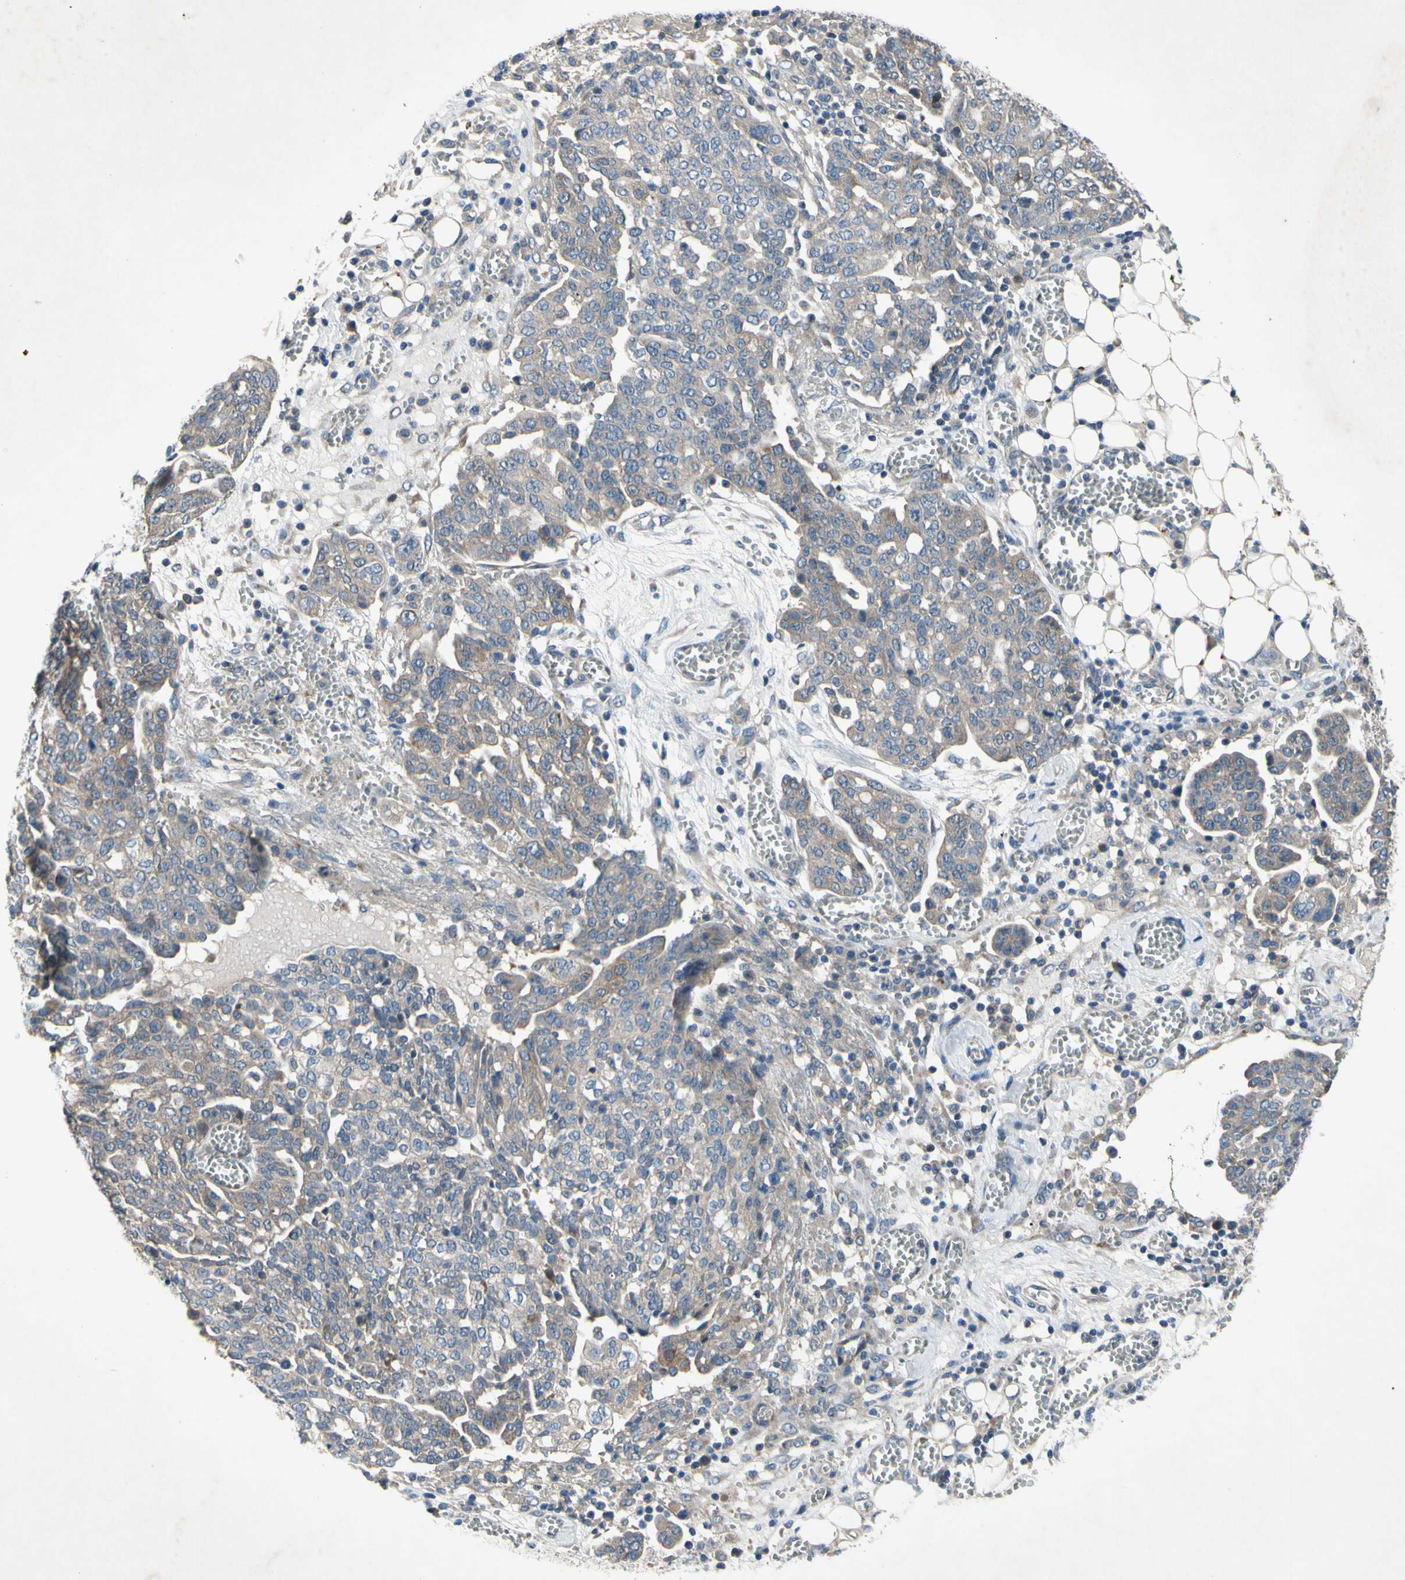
{"staining": {"intensity": "weak", "quantity": ">75%", "location": "cytoplasmic/membranous"}, "tissue": "ovarian cancer", "cell_type": "Tumor cells", "image_type": "cancer", "snomed": [{"axis": "morphology", "description": "Cystadenocarcinoma, serous, NOS"}, {"axis": "topography", "description": "Soft tissue"}, {"axis": "topography", "description": "Ovary"}], "caption": "Serous cystadenocarcinoma (ovarian) stained for a protein reveals weak cytoplasmic/membranous positivity in tumor cells.", "gene": "HILPDA", "patient": {"sex": "female", "age": 57}}